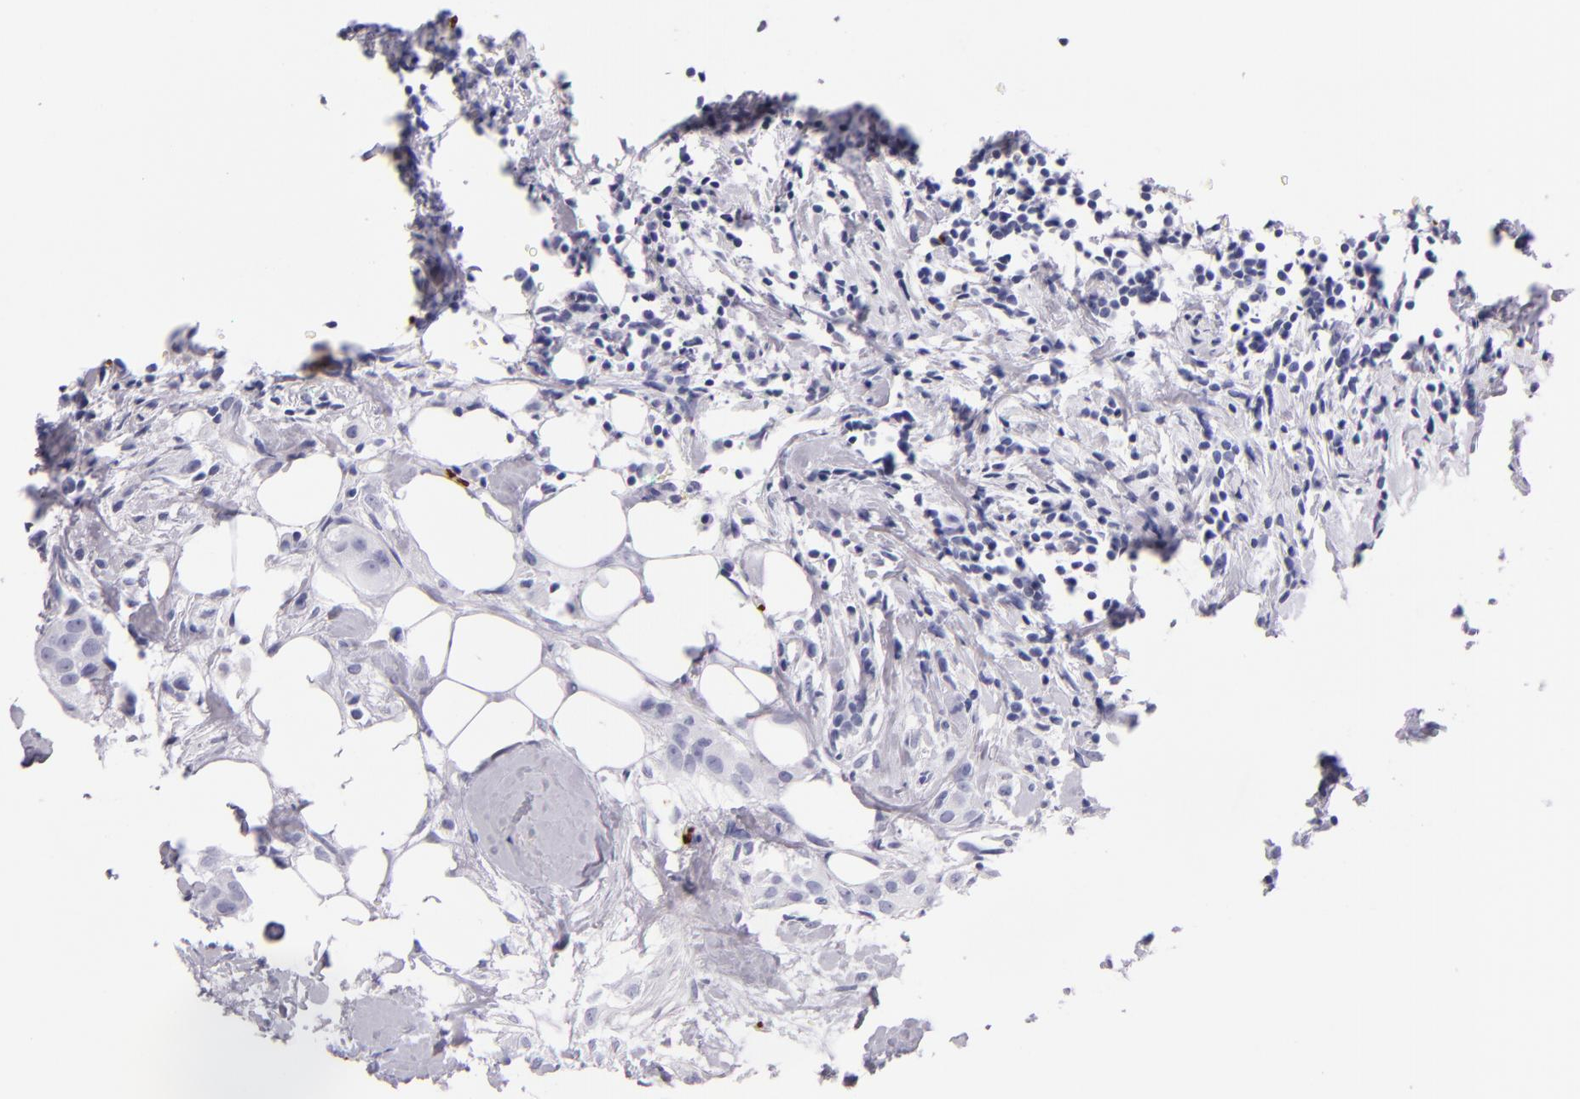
{"staining": {"intensity": "negative", "quantity": "none", "location": "none"}, "tissue": "breast cancer", "cell_type": "Tumor cells", "image_type": "cancer", "snomed": [{"axis": "morphology", "description": "Duct carcinoma"}, {"axis": "topography", "description": "Breast"}], "caption": "Tumor cells are negative for protein expression in human breast intraductal carcinoma. The staining was performed using DAB to visualize the protein expression in brown, while the nuclei were stained in blue with hematoxylin (Magnification: 20x).", "gene": "GP1BA", "patient": {"sex": "female", "age": 45}}